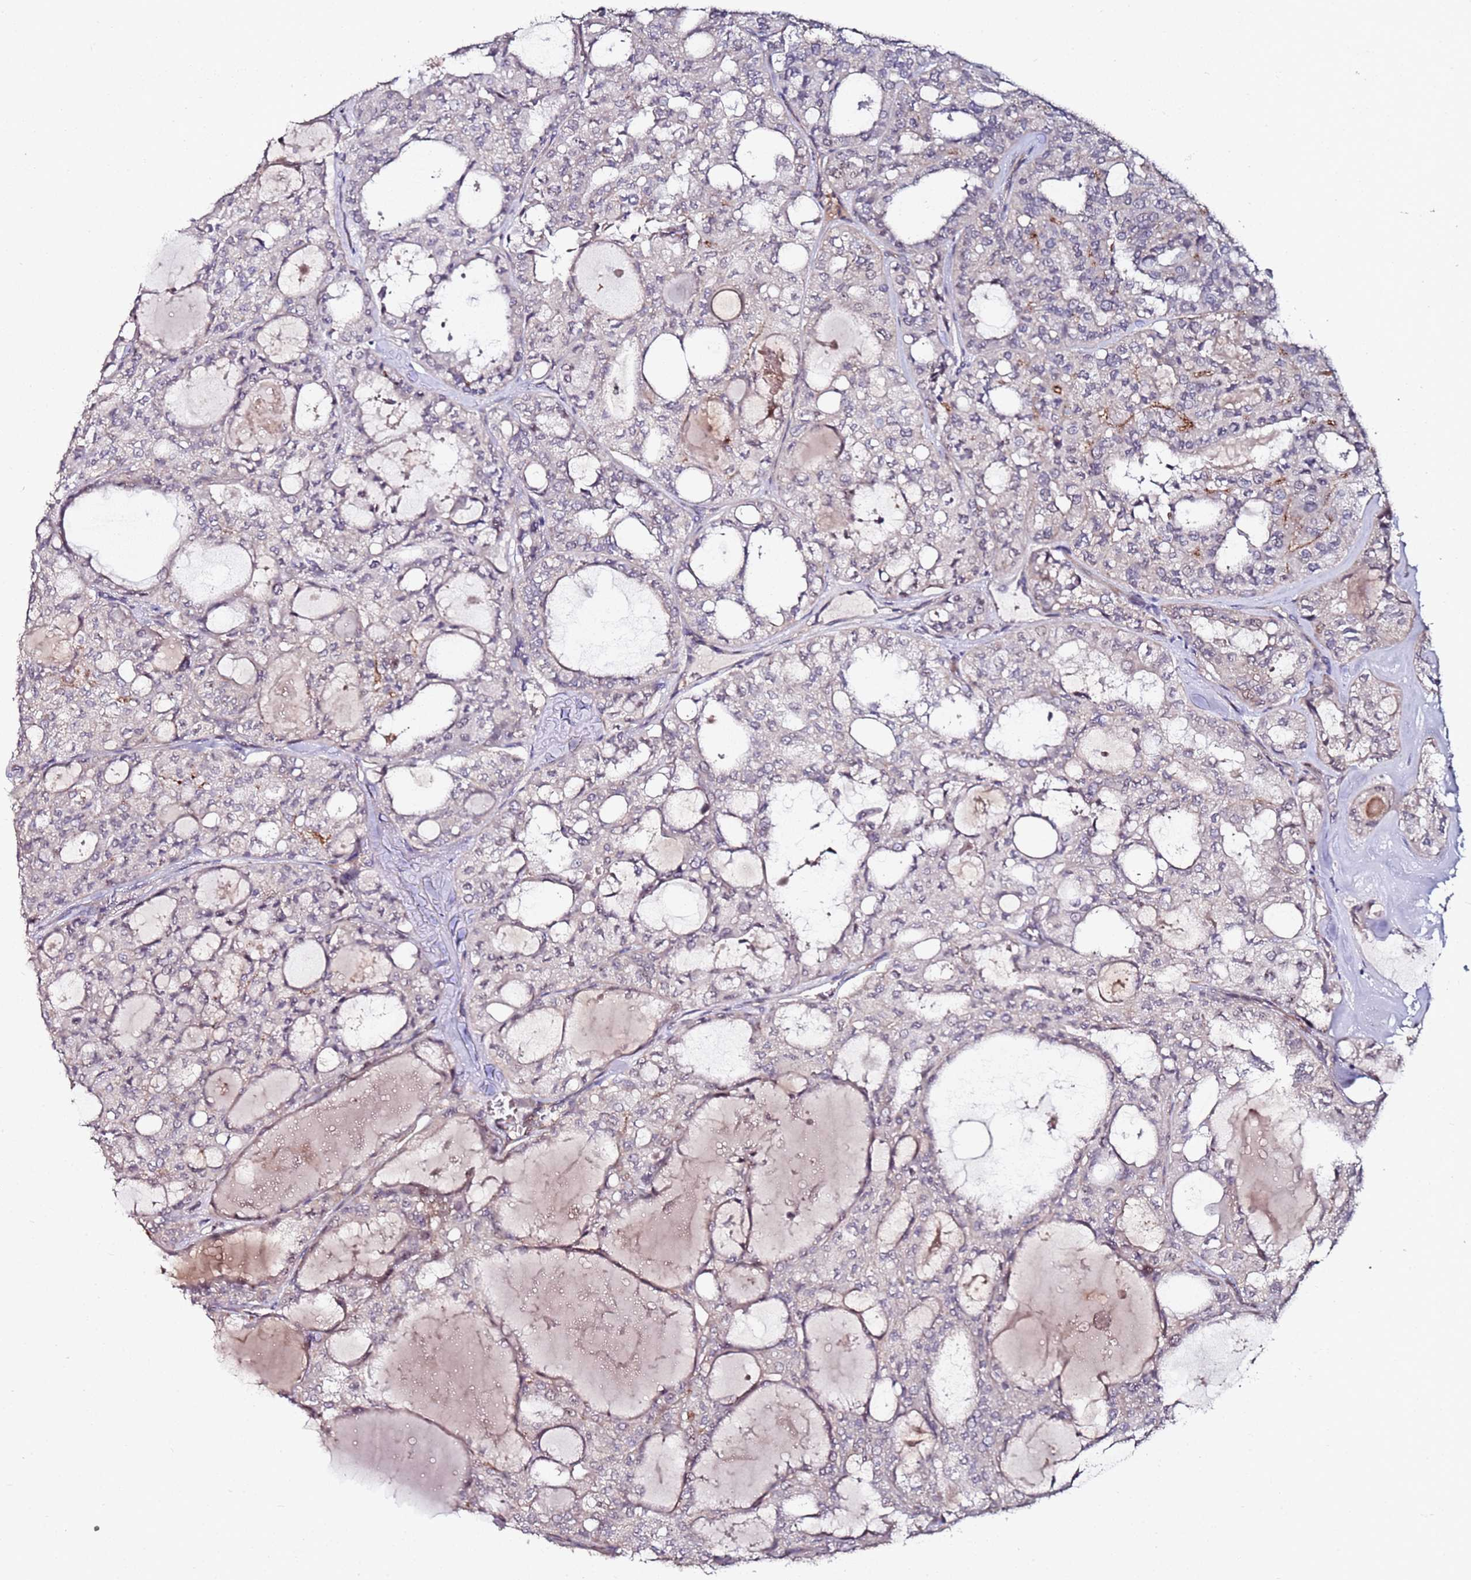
{"staining": {"intensity": "weak", "quantity": "<25%", "location": "nuclear"}, "tissue": "thyroid cancer", "cell_type": "Tumor cells", "image_type": "cancer", "snomed": [{"axis": "morphology", "description": "Follicular adenoma carcinoma, NOS"}, {"axis": "topography", "description": "Thyroid gland"}], "caption": "Protein analysis of thyroid follicular adenoma carcinoma displays no significant expression in tumor cells. (Immunohistochemistry, brightfield microscopy, high magnification).", "gene": "DUSP28", "patient": {"sex": "male", "age": 75}}